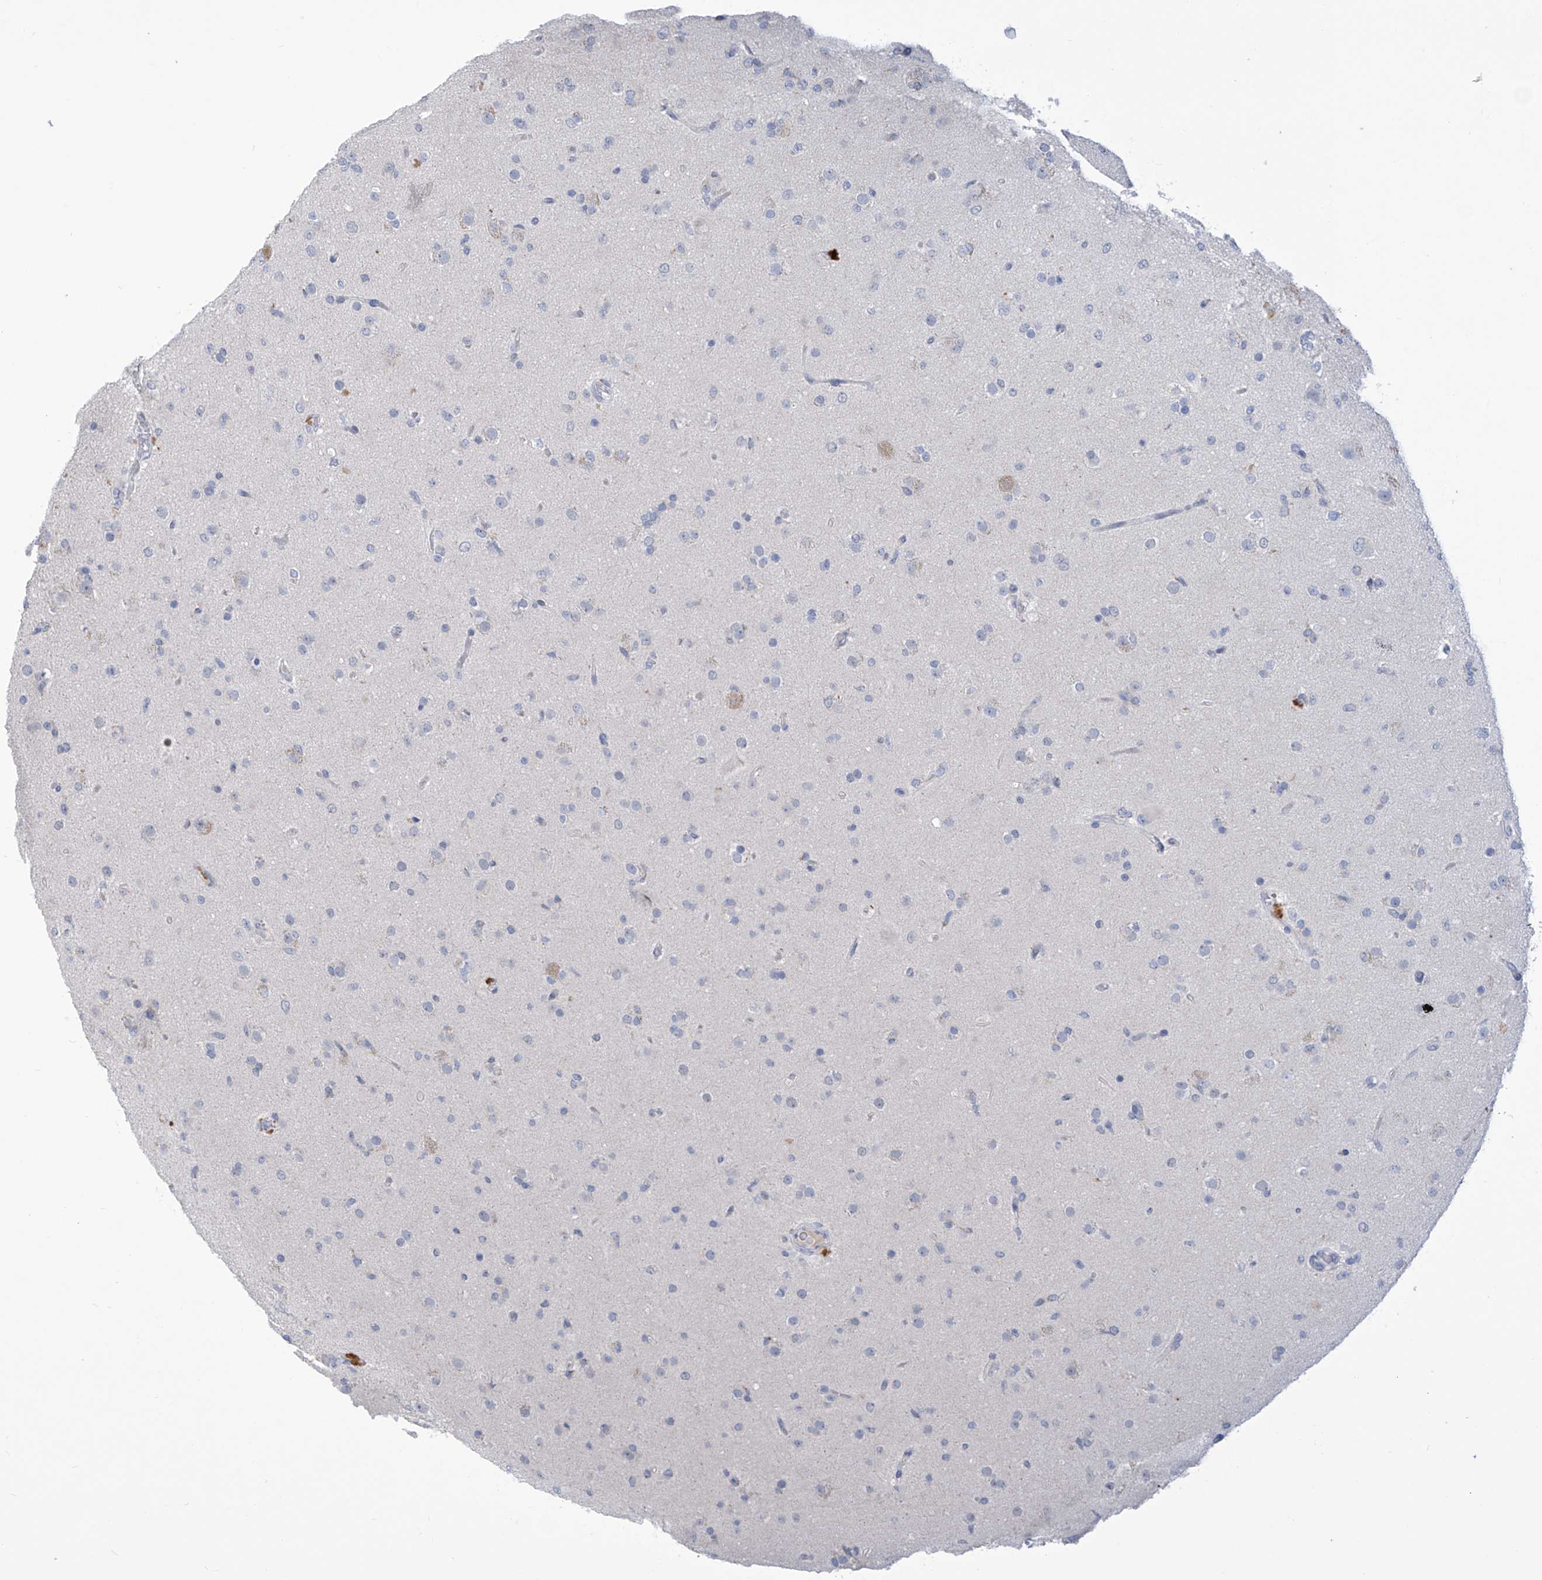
{"staining": {"intensity": "negative", "quantity": "none", "location": "none"}, "tissue": "glioma", "cell_type": "Tumor cells", "image_type": "cancer", "snomed": [{"axis": "morphology", "description": "Glioma, malignant, Low grade"}, {"axis": "topography", "description": "Brain"}], "caption": "Tumor cells are negative for protein expression in human glioma. (DAB (3,3'-diaminobenzidine) IHC with hematoxylin counter stain).", "gene": "IBA57", "patient": {"sex": "male", "age": 65}}